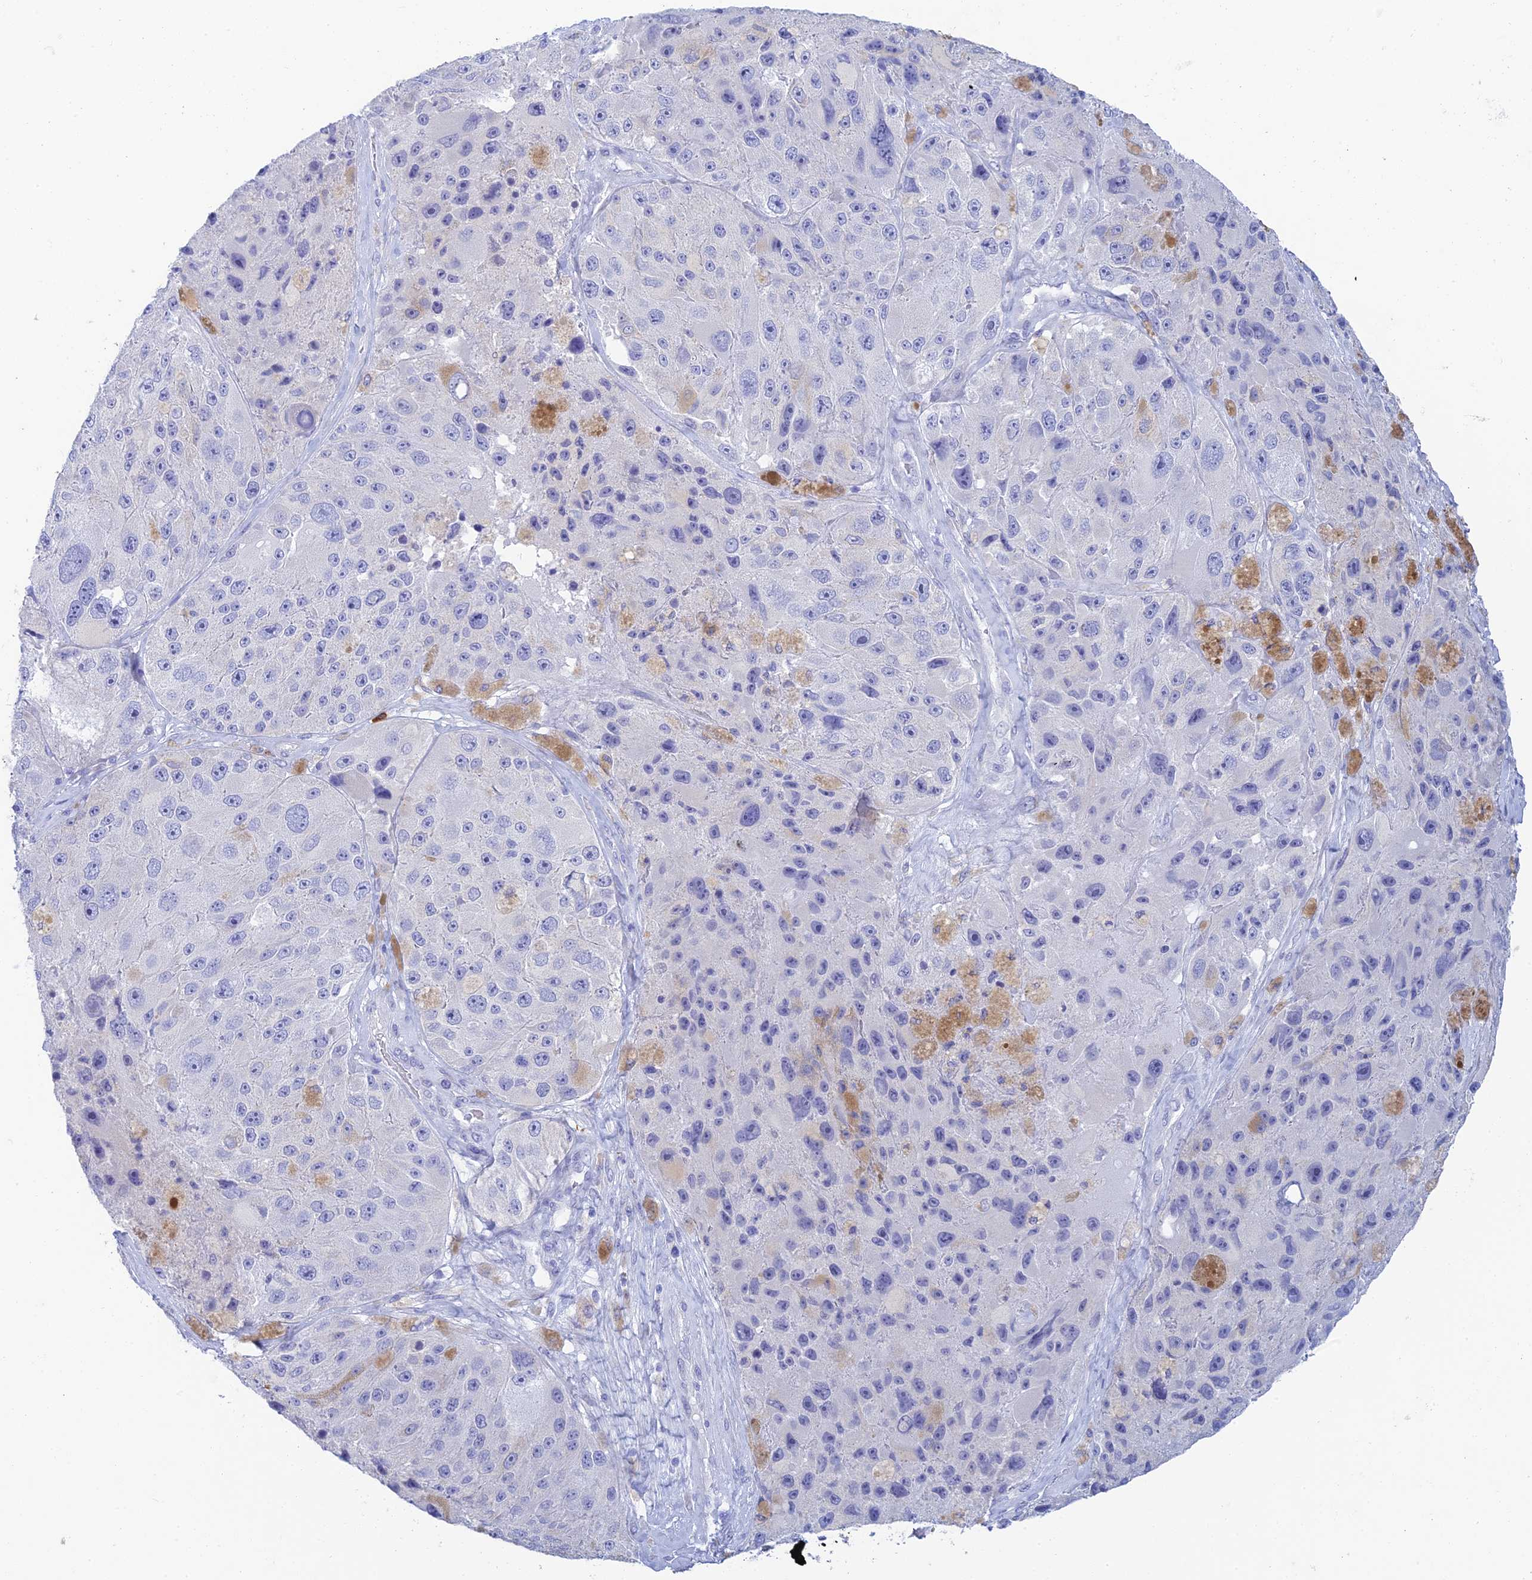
{"staining": {"intensity": "negative", "quantity": "none", "location": "none"}, "tissue": "melanoma", "cell_type": "Tumor cells", "image_type": "cancer", "snomed": [{"axis": "morphology", "description": "Malignant melanoma, Metastatic site"}, {"axis": "topography", "description": "Lymph node"}], "caption": "Tumor cells show no significant expression in melanoma.", "gene": "CEP152", "patient": {"sex": "male", "age": 62}}